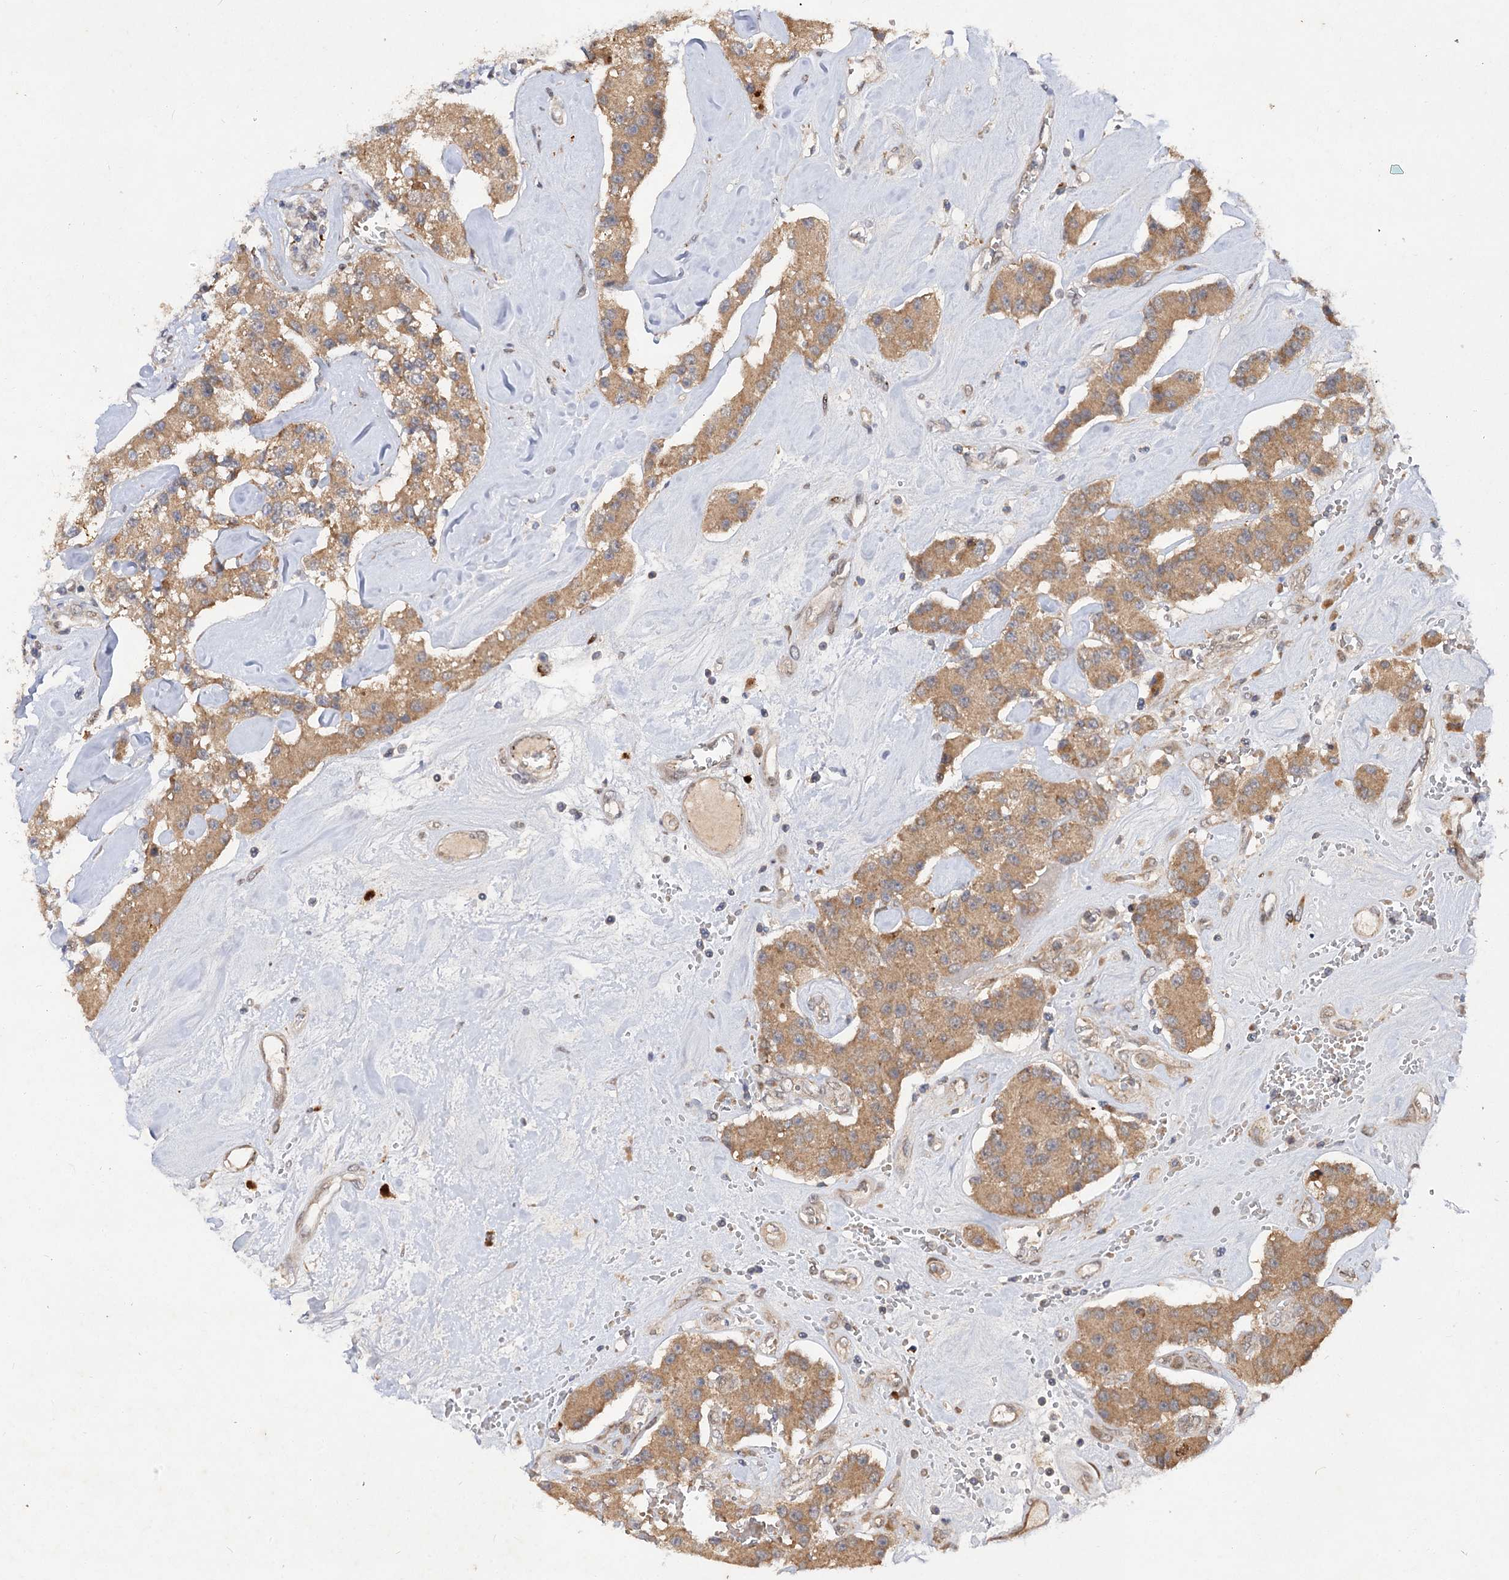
{"staining": {"intensity": "moderate", "quantity": ">75%", "location": "cytoplasmic/membranous"}, "tissue": "carcinoid", "cell_type": "Tumor cells", "image_type": "cancer", "snomed": [{"axis": "morphology", "description": "Carcinoid, malignant, NOS"}, {"axis": "topography", "description": "Pancreas"}], "caption": "Moderate cytoplasmic/membranous staining for a protein is identified in about >75% of tumor cells of carcinoid (malignant) using IHC.", "gene": "FBXW8", "patient": {"sex": "male", "age": 41}}